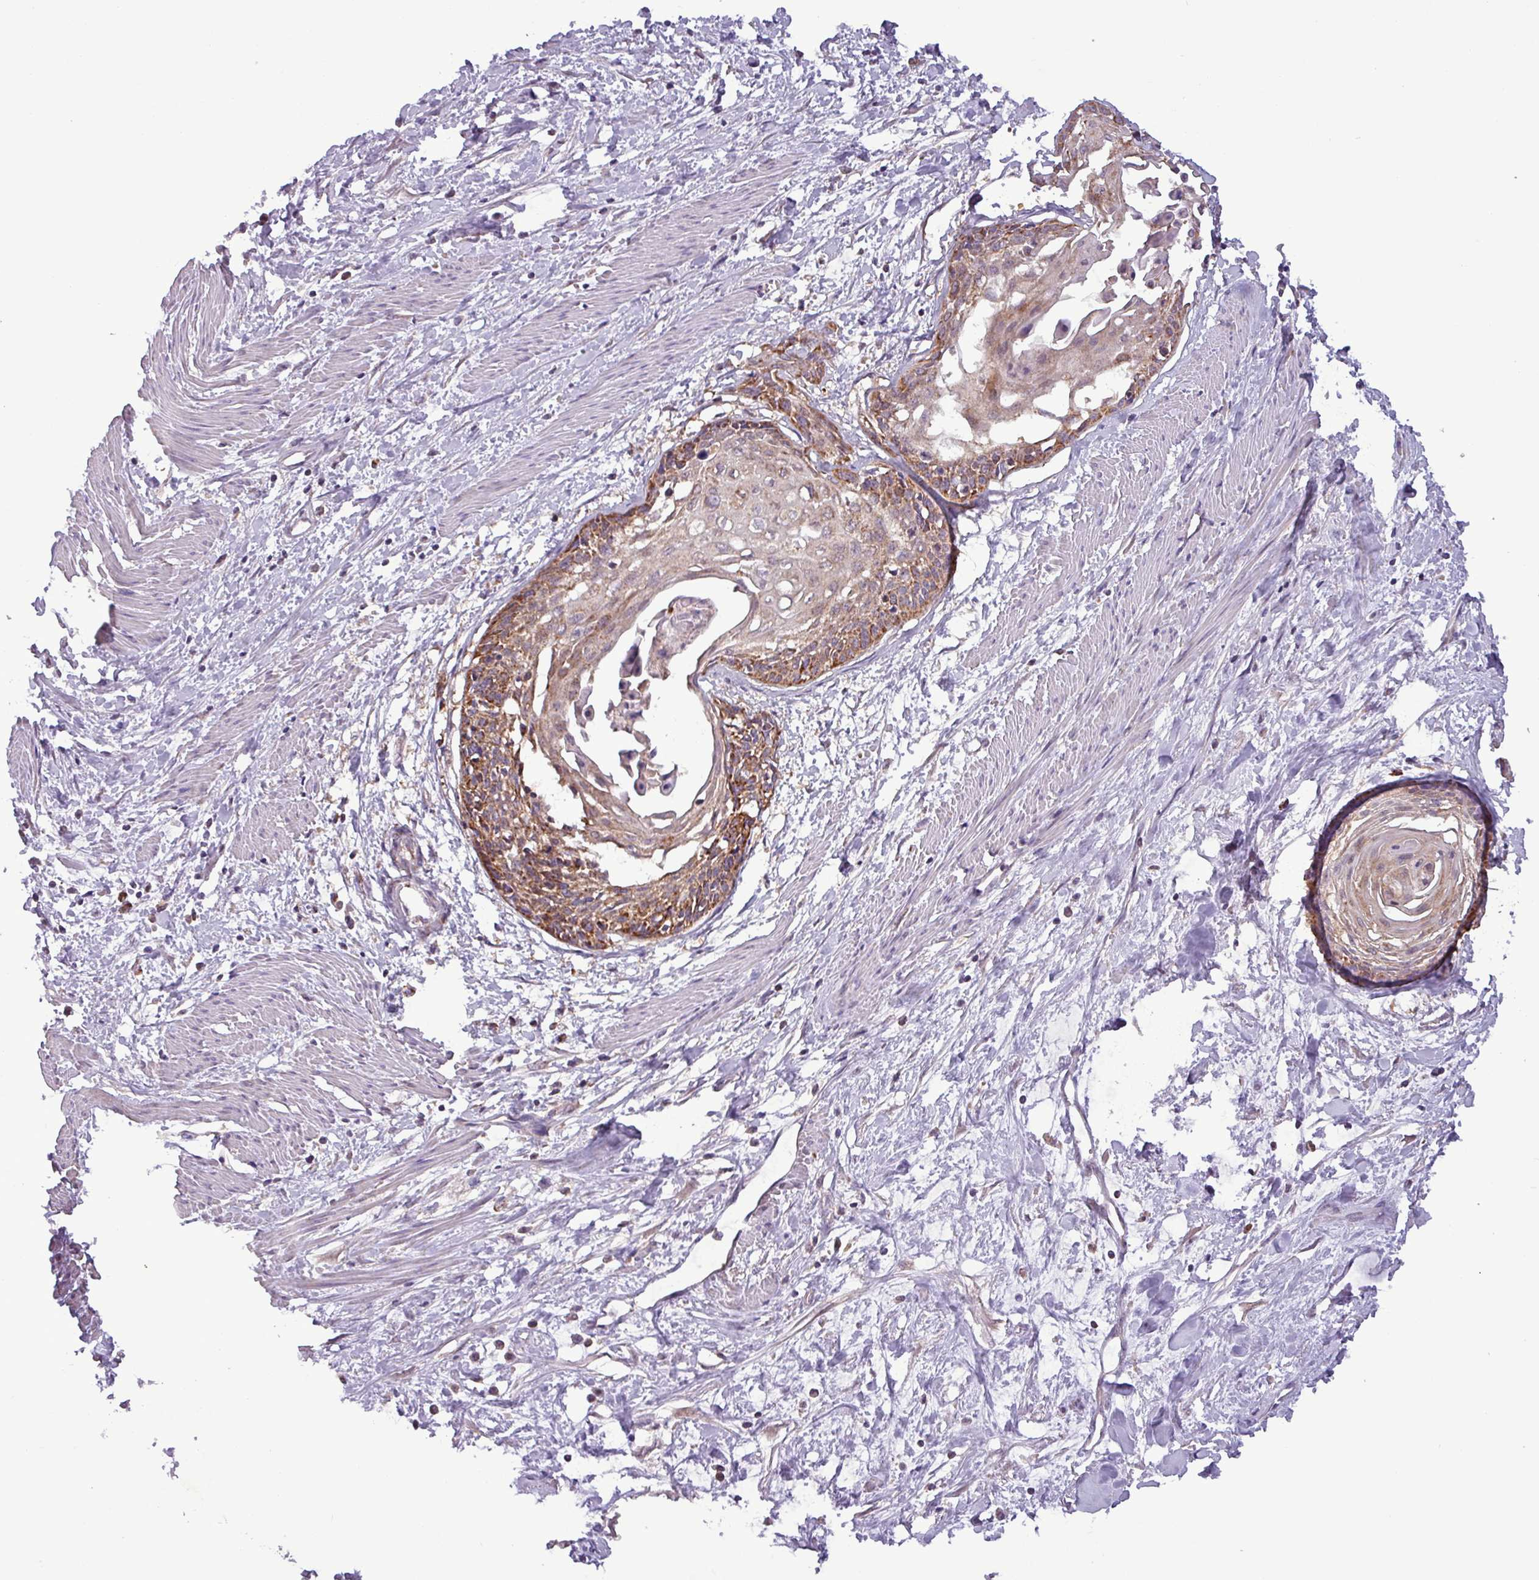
{"staining": {"intensity": "moderate", "quantity": ">75%", "location": "cytoplasmic/membranous"}, "tissue": "cervical cancer", "cell_type": "Tumor cells", "image_type": "cancer", "snomed": [{"axis": "morphology", "description": "Squamous cell carcinoma, NOS"}, {"axis": "topography", "description": "Cervix"}], "caption": "The image exhibits a brown stain indicating the presence of a protein in the cytoplasmic/membranous of tumor cells in cervical cancer (squamous cell carcinoma). Using DAB (brown) and hematoxylin (blue) stains, captured at high magnification using brightfield microscopy.", "gene": "MCTP2", "patient": {"sex": "female", "age": 57}}